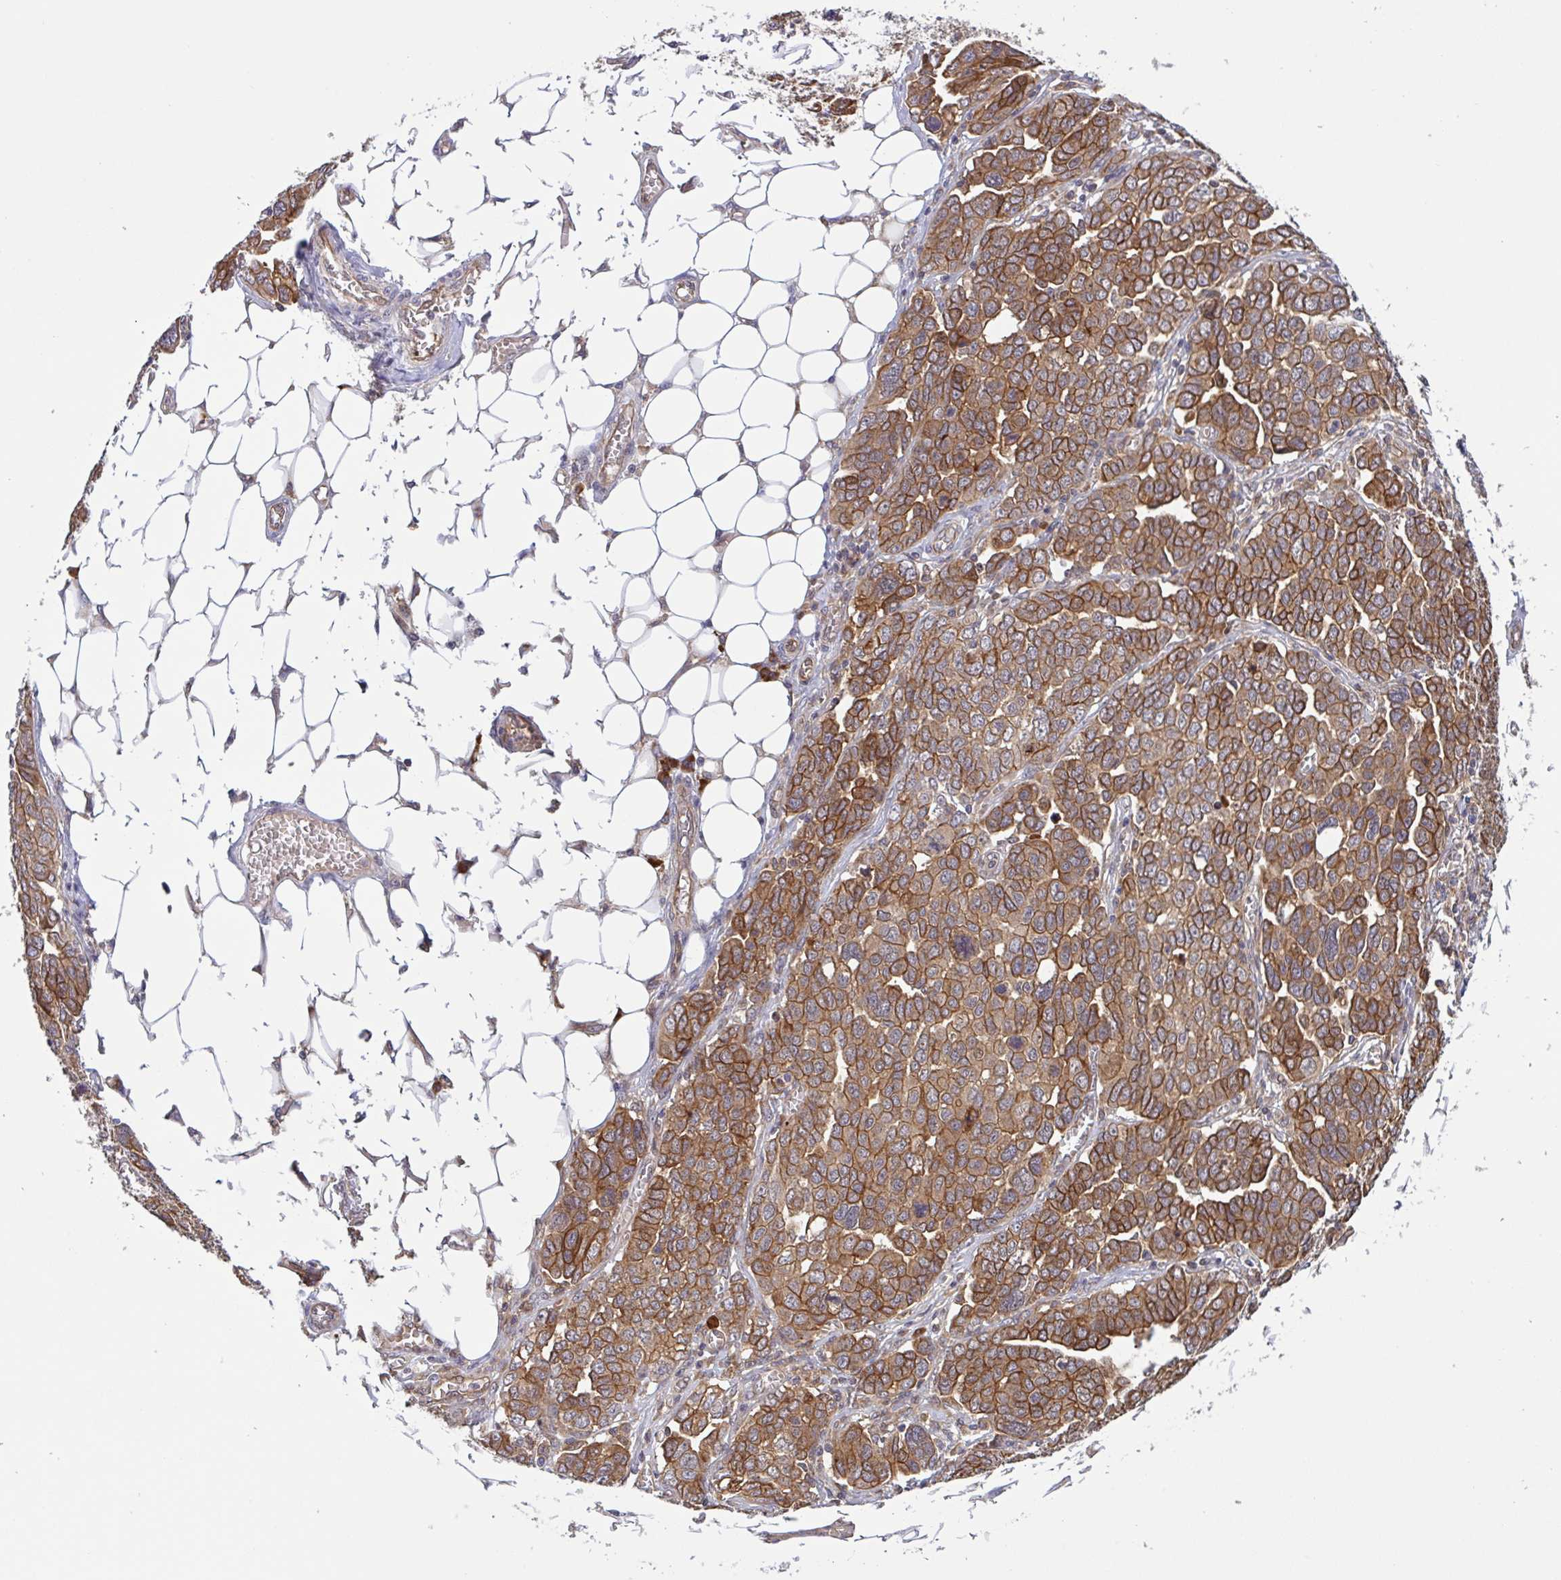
{"staining": {"intensity": "moderate", "quantity": ">75%", "location": "cytoplasmic/membranous"}, "tissue": "ovarian cancer", "cell_type": "Tumor cells", "image_type": "cancer", "snomed": [{"axis": "morphology", "description": "Cystadenocarcinoma, serous, NOS"}, {"axis": "topography", "description": "Ovary"}], "caption": "A micrograph of human ovarian serous cystadenocarcinoma stained for a protein exhibits moderate cytoplasmic/membranous brown staining in tumor cells. The staining was performed using DAB (3,3'-diaminobenzidine), with brown indicating positive protein expression. Nuclei are stained blue with hematoxylin.", "gene": "INTS10", "patient": {"sex": "female", "age": 59}}